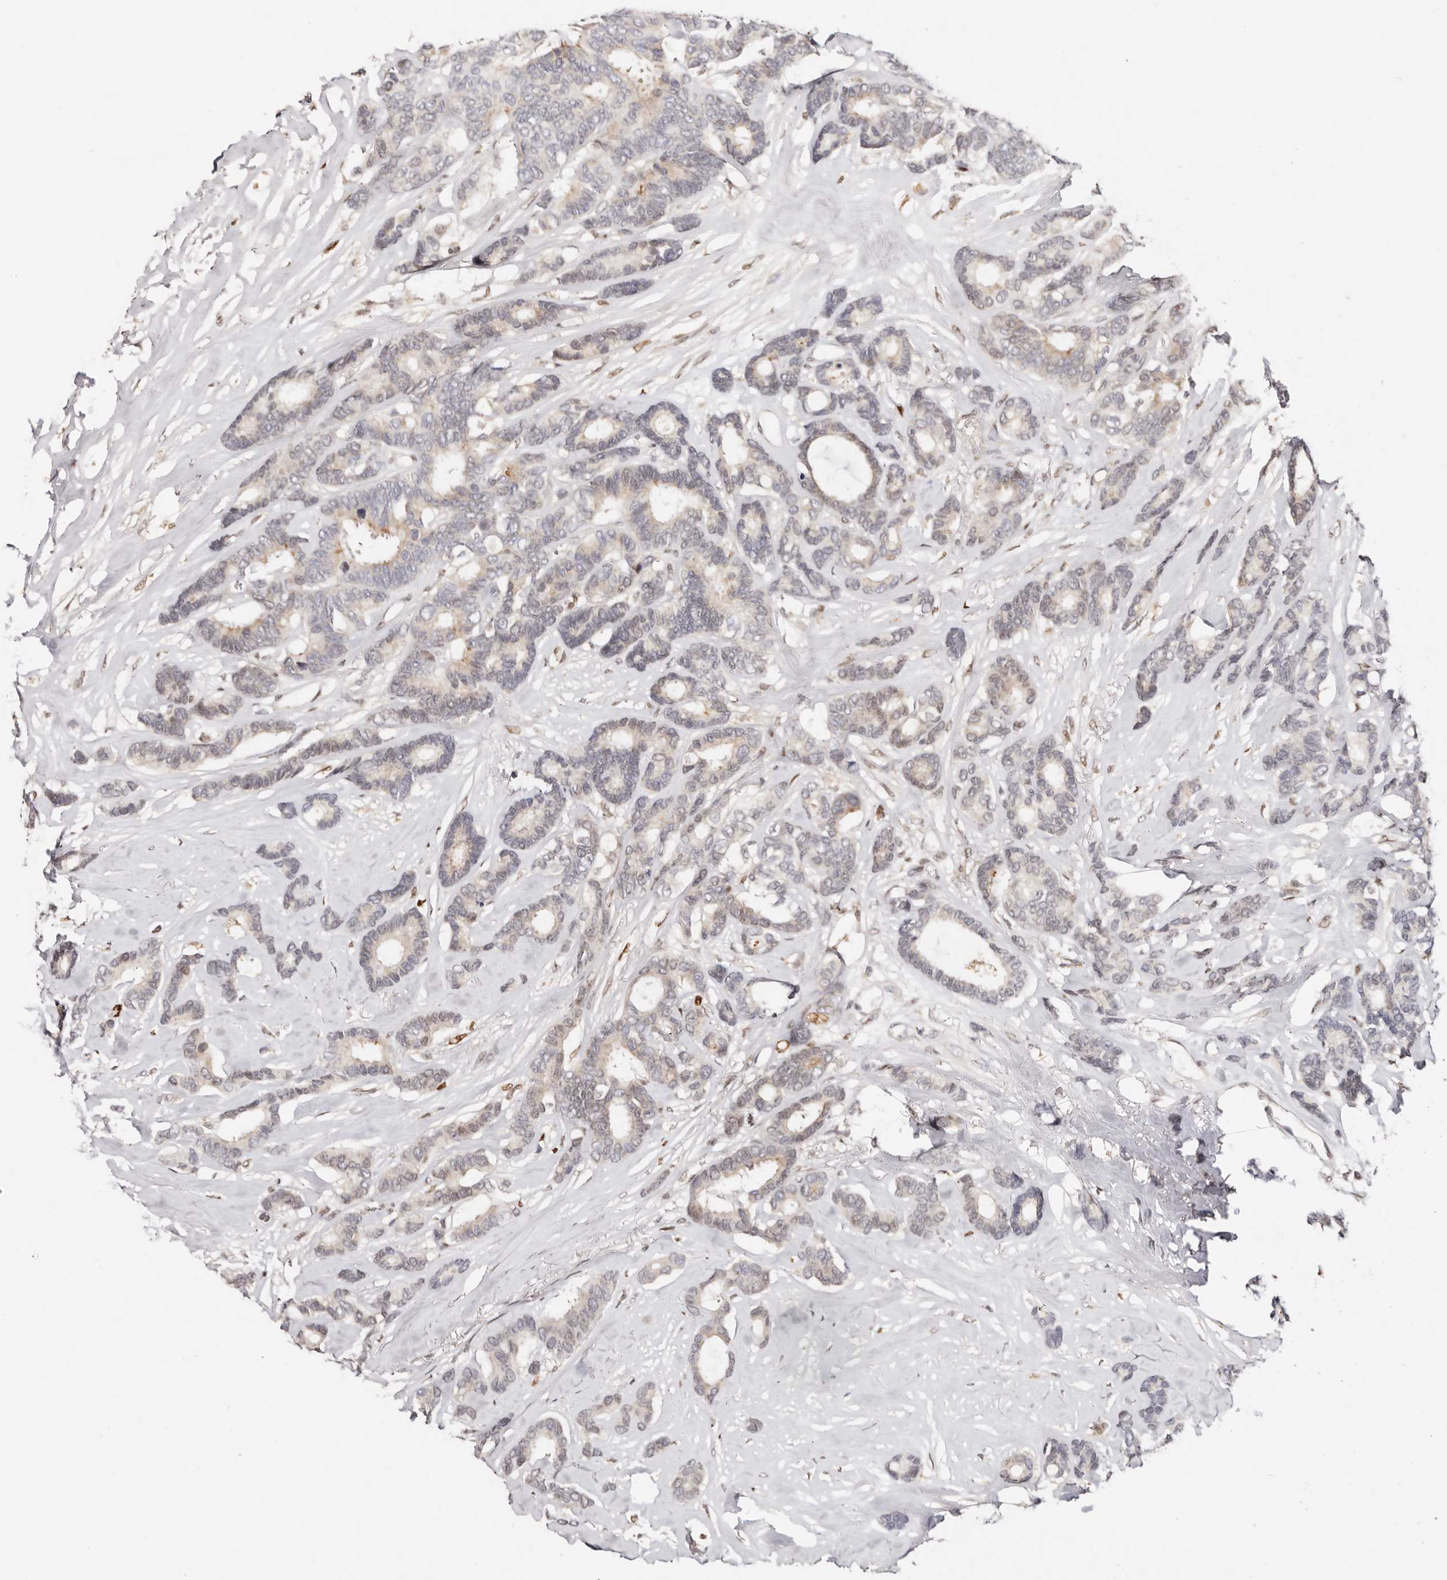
{"staining": {"intensity": "weak", "quantity": "<25%", "location": "cytoplasmic/membranous"}, "tissue": "breast cancer", "cell_type": "Tumor cells", "image_type": "cancer", "snomed": [{"axis": "morphology", "description": "Duct carcinoma"}, {"axis": "topography", "description": "Breast"}], "caption": "This is an IHC micrograph of breast cancer. There is no expression in tumor cells.", "gene": "IQGAP3", "patient": {"sex": "female", "age": 87}}